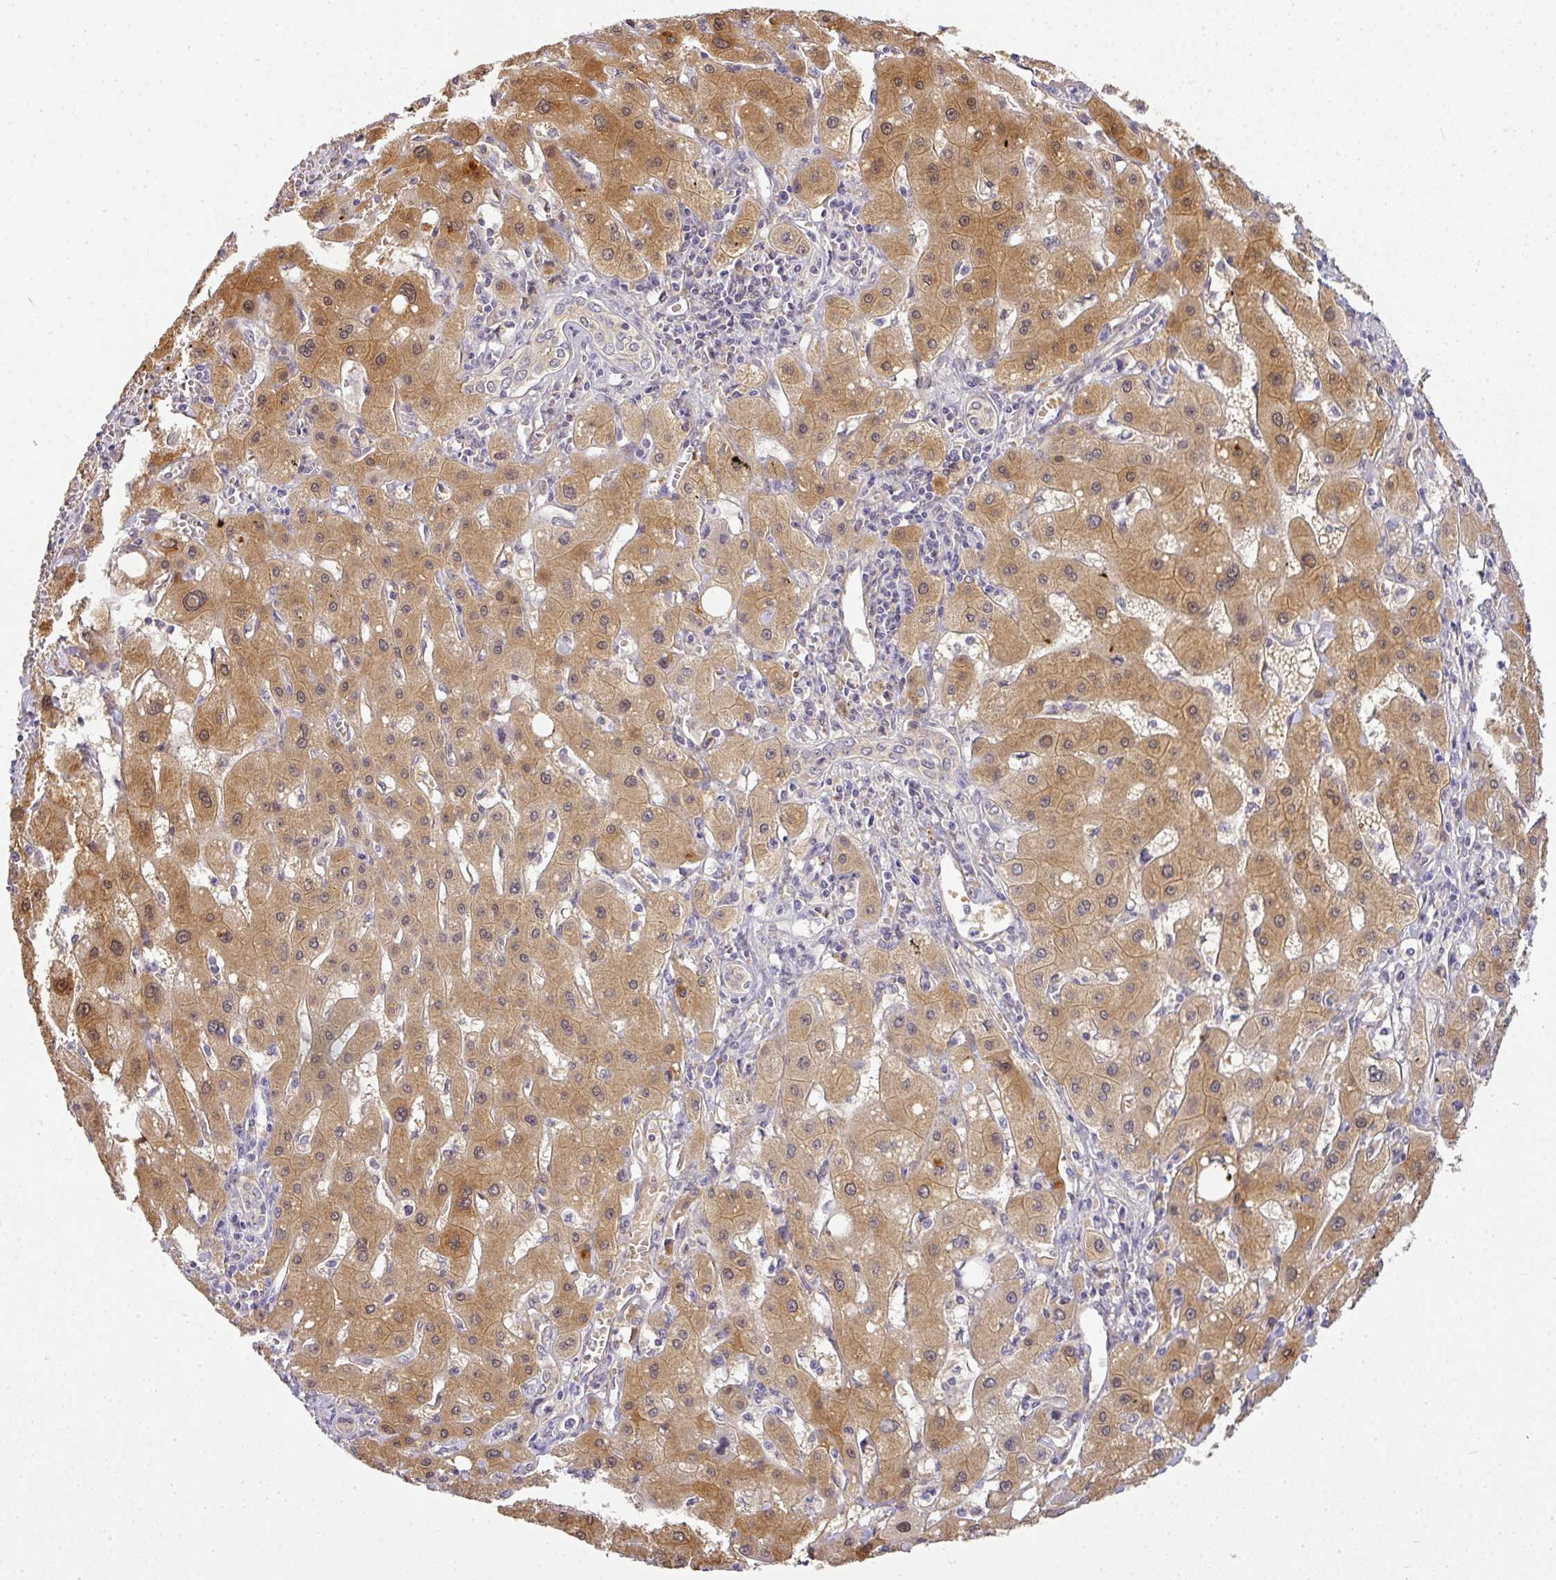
{"staining": {"intensity": "moderate", "quantity": ">75%", "location": "cytoplasmic/membranous,nuclear"}, "tissue": "liver cancer", "cell_type": "Tumor cells", "image_type": "cancer", "snomed": [{"axis": "morphology", "description": "Carcinoma, Hepatocellular, NOS"}, {"axis": "topography", "description": "Liver"}], "caption": "Brown immunohistochemical staining in hepatocellular carcinoma (liver) shows moderate cytoplasmic/membranous and nuclear expression in approximately >75% of tumor cells. (Stains: DAB (3,3'-diaminobenzidine) in brown, nuclei in blue, Microscopy: brightfield microscopy at high magnification).", "gene": "ADH5", "patient": {"sex": "male", "age": 72}}